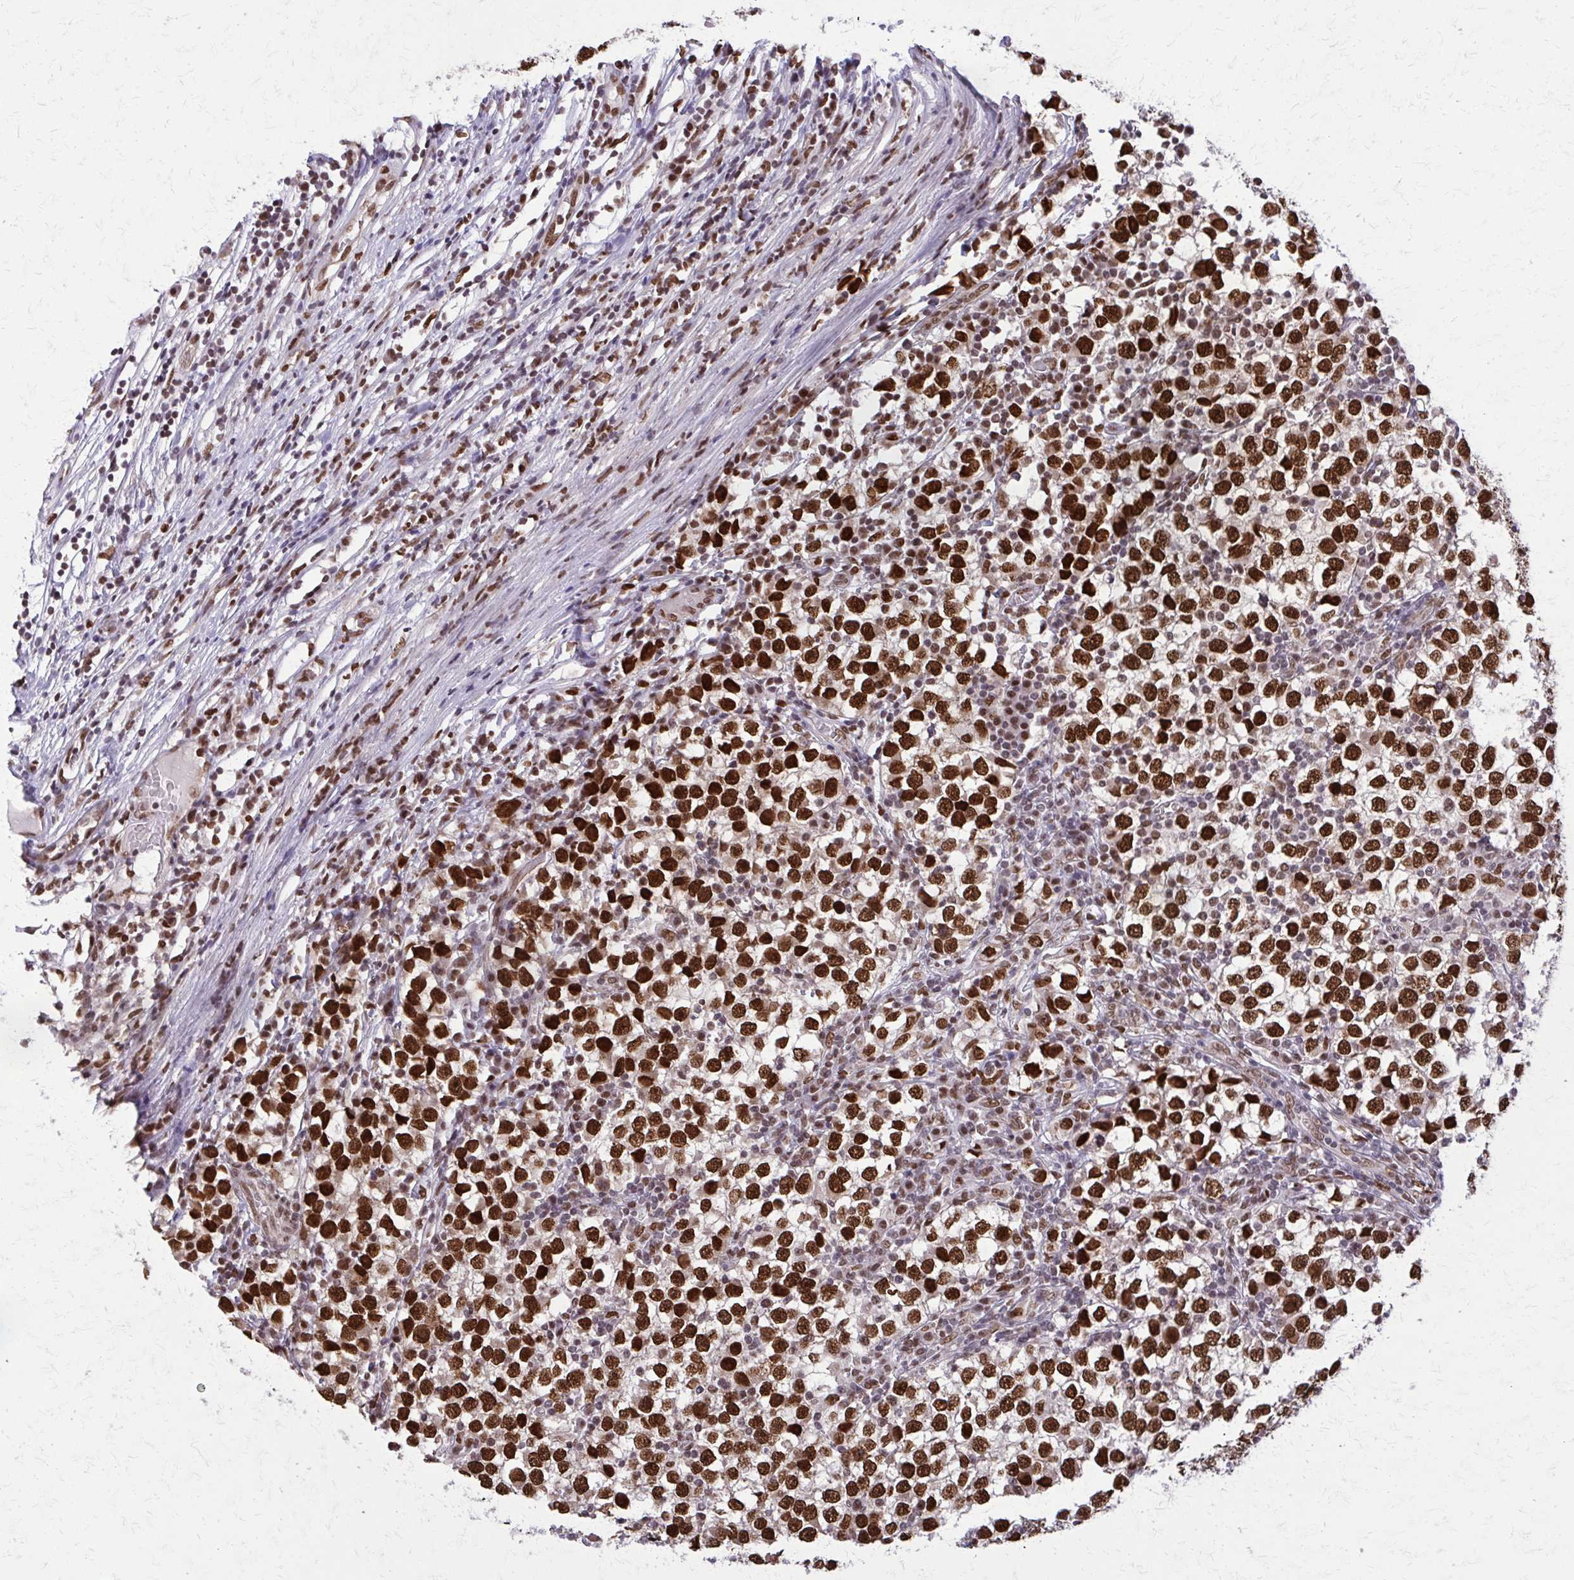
{"staining": {"intensity": "strong", "quantity": ">75%", "location": "nuclear"}, "tissue": "testis cancer", "cell_type": "Tumor cells", "image_type": "cancer", "snomed": [{"axis": "morphology", "description": "Seminoma, NOS"}, {"axis": "topography", "description": "Testis"}], "caption": "Human testis seminoma stained with a protein marker exhibits strong staining in tumor cells.", "gene": "TTF1", "patient": {"sex": "male", "age": 65}}